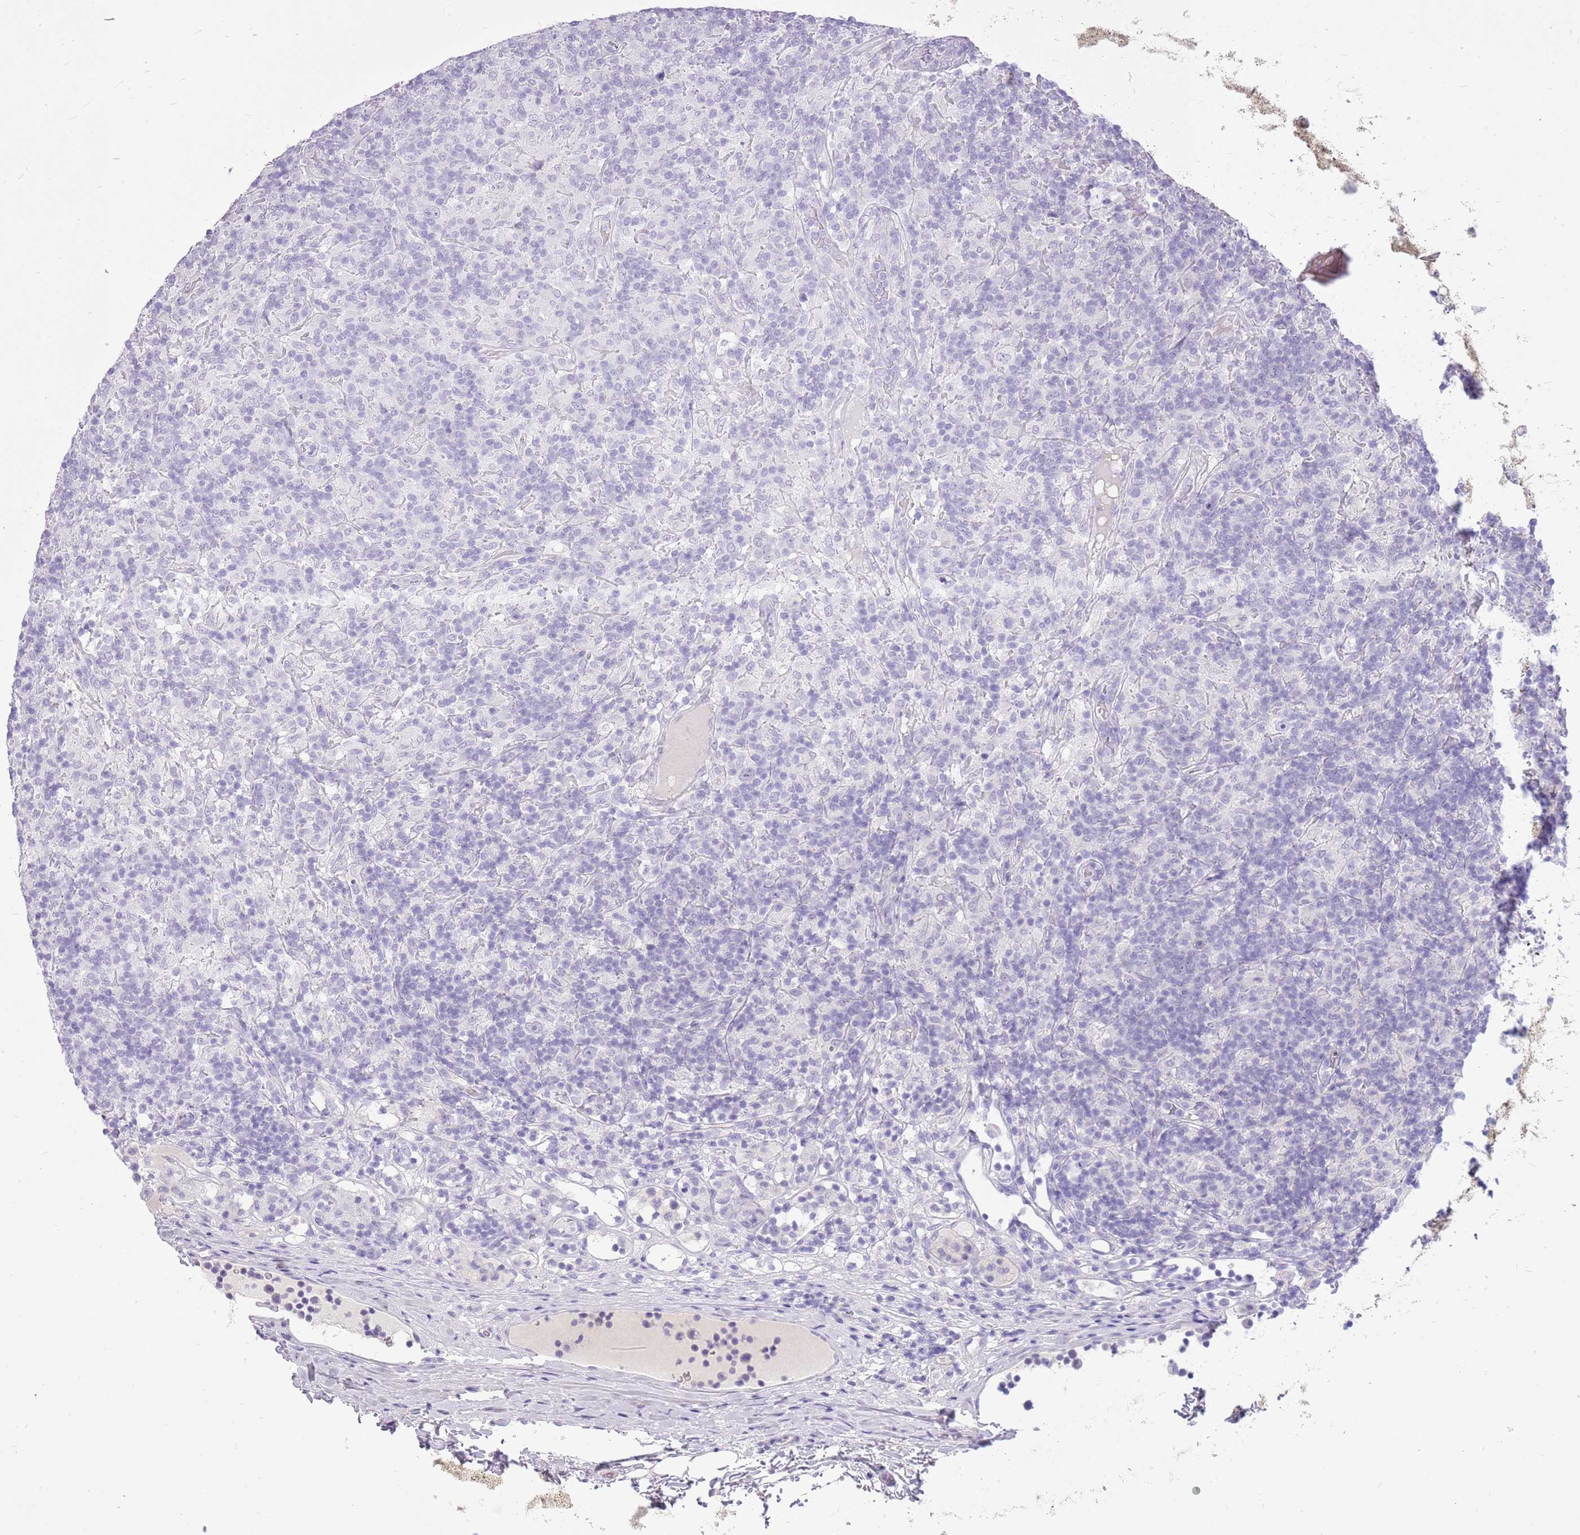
{"staining": {"intensity": "negative", "quantity": "none", "location": "none"}, "tissue": "lymphoma", "cell_type": "Tumor cells", "image_type": "cancer", "snomed": [{"axis": "morphology", "description": "Hodgkin's disease, NOS"}, {"axis": "topography", "description": "Lymph node"}], "caption": "Lymphoma stained for a protein using immunohistochemistry shows no positivity tumor cells.", "gene": "ZNF425", "patient": {"sex": "male", "age": 70}}